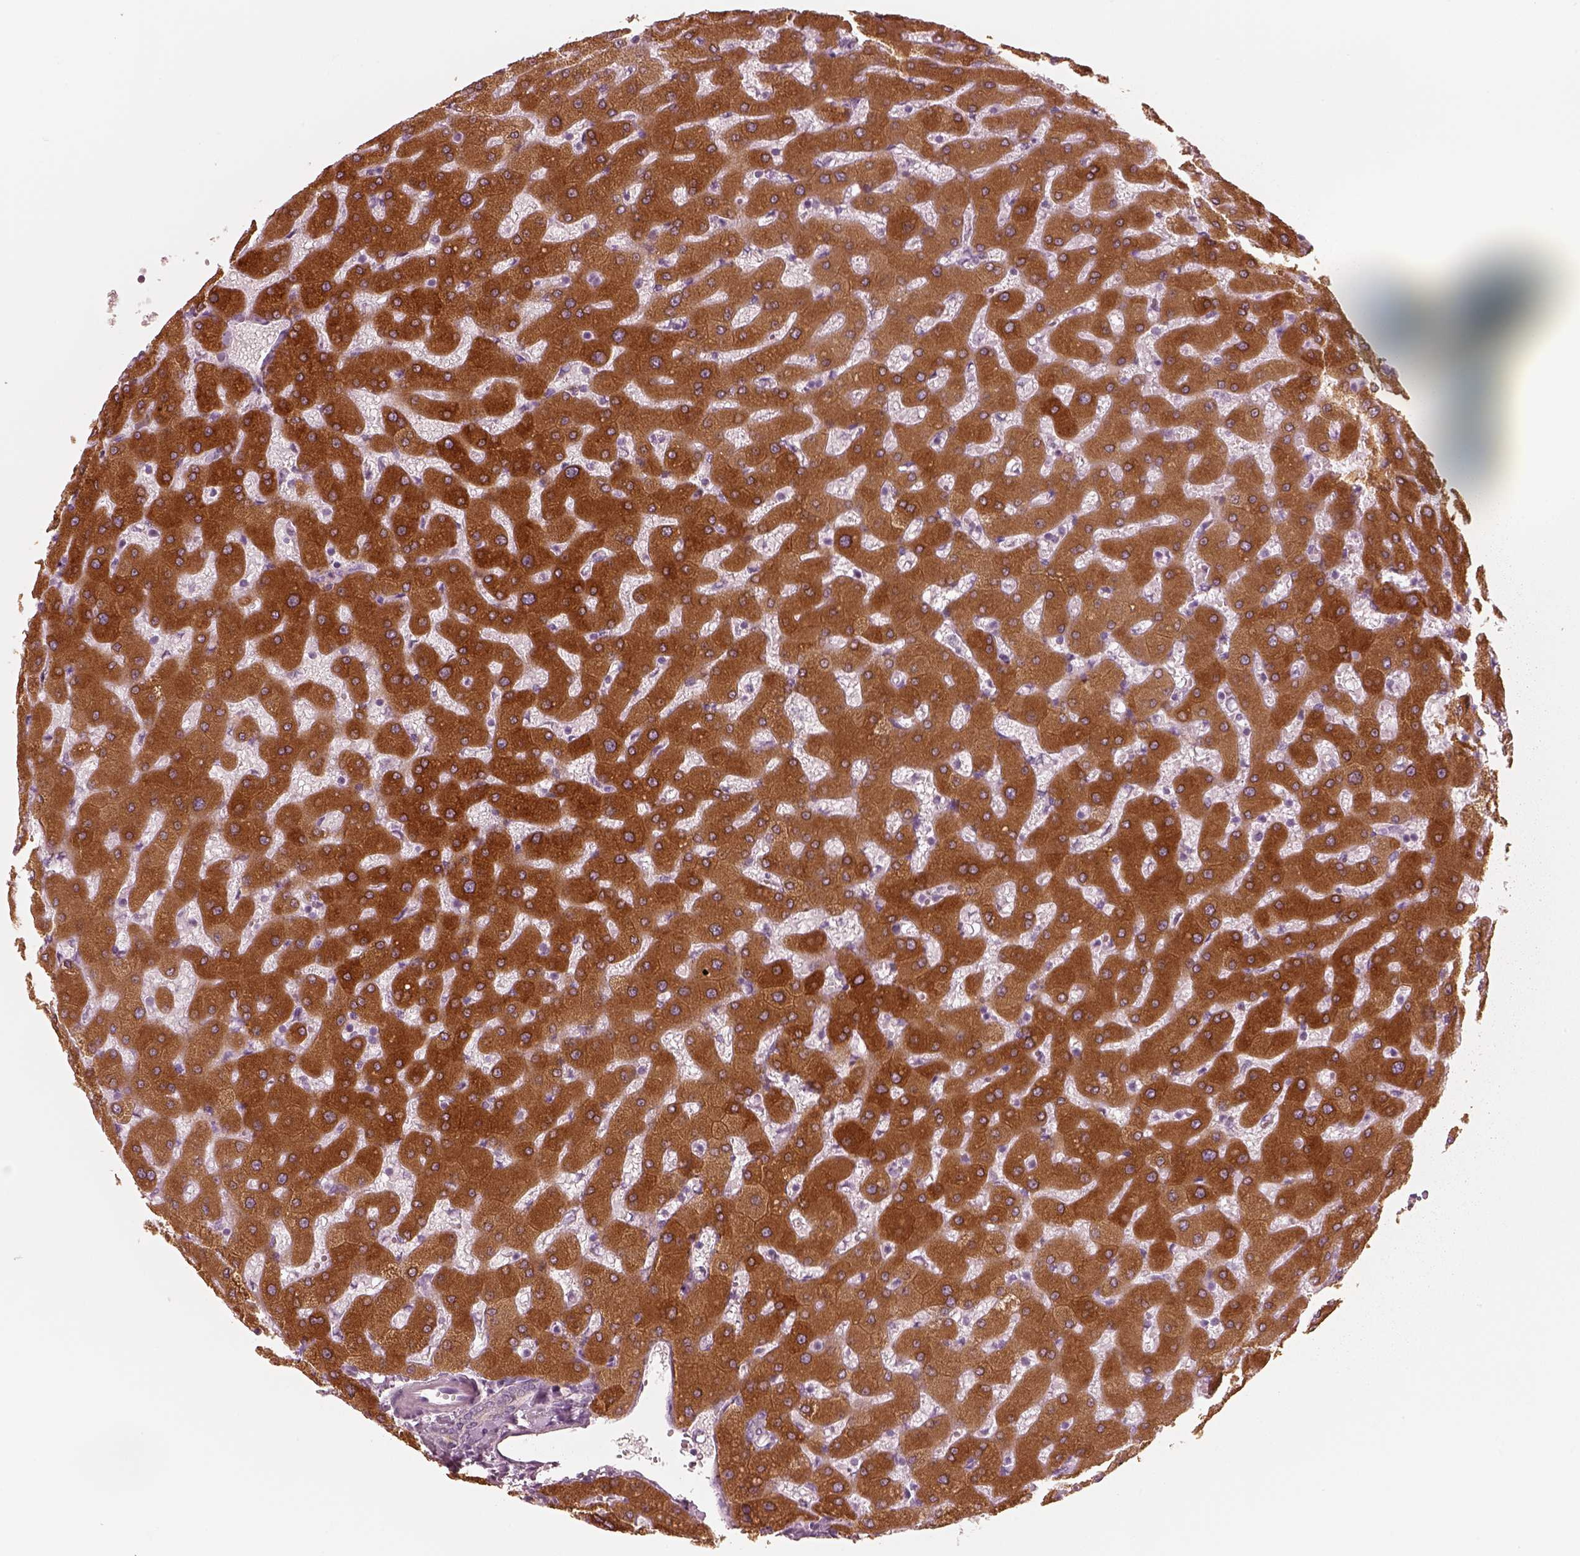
{"staining": {"intensity": "negative", "quantity": "none", "location": "none"}, "tissue": "liver", "cell_type": "Cholangiocytes", "image_type": "normal", "snomed": [{"axis": "morphology", "description": "Normal tissue, NOS"}, {"axis": "topography", "description": "Liver"}], "caption": "The micrograph displays no significant expression in cholangiocytes of liver. The staining is performed using DAB (3,3'-diaminobenzidine) brown chromogen with nuclei counter-stained in using hematoxylin.", "gene": "PON3", "patient": {"sex": "female", "age": 63}}